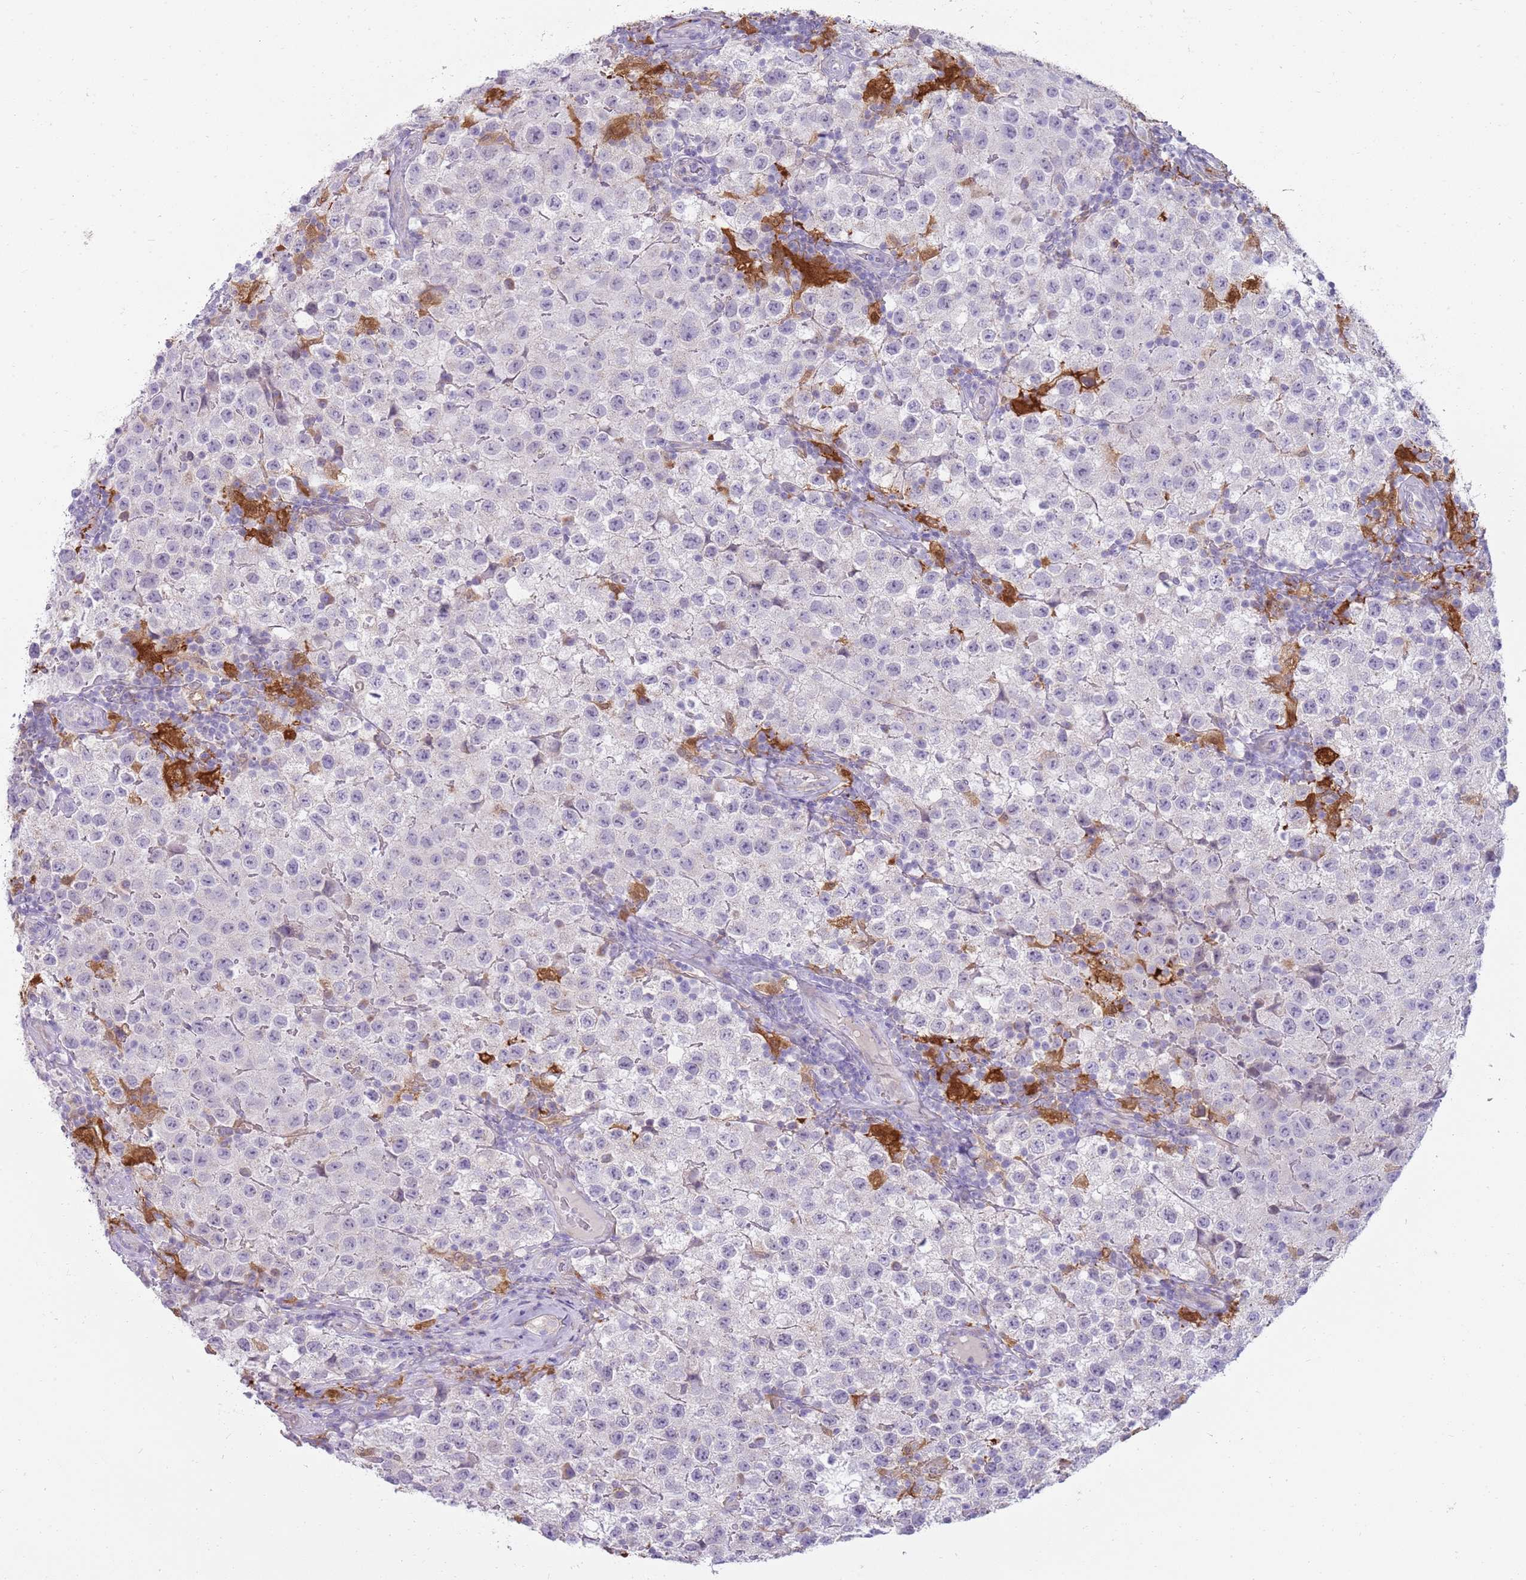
{"staining": {"intensity": "negative", "quantity": "none", "location": "none"}, "tissue": "testis cancer", "cell_type": "Tumor cells", "image_type": "cancer", "snomed": [{"axis": "morphology", "description": "Seminoma, NOS"}, {"axis": "morphology", "description": "Carcinoma, Embryonal, NOS"}, {"axis": "topography", "description": "Testis"}], "caption": "DAB (3,3'-diaminobenzidine) immunohistochemical staining of human testis cancer reveals no significant staining in tumor cells.", "gene": "DIPK1C", "patient": {"sex": "male", "age": 41}}